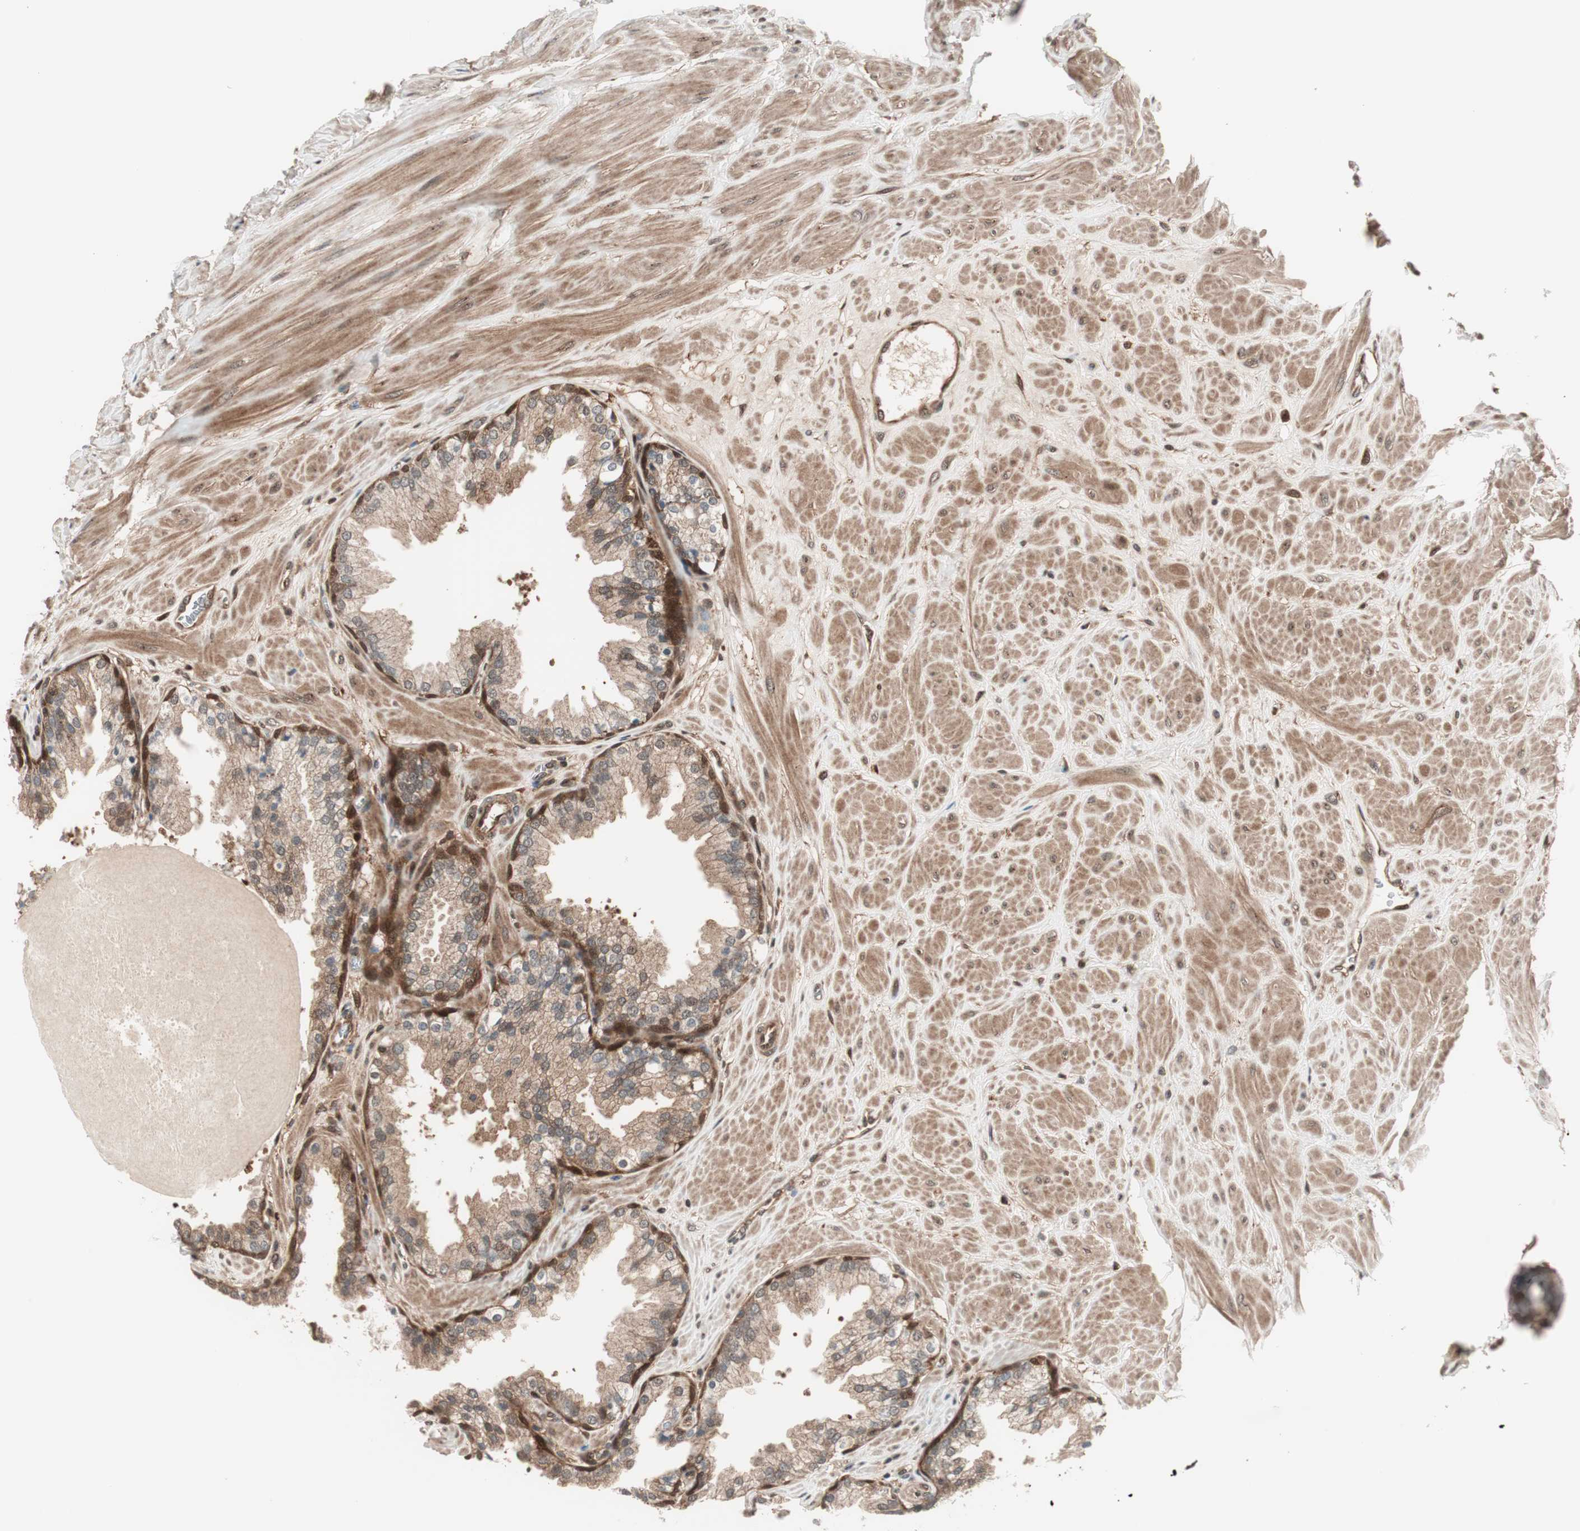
{"staining": {"intensity": "strong", "quantity": ">75%", "location": "cytoplasmic/membranous"}, "tissue": "prostate", "cell_type": "Glandular cells", "image_type": "normal", "snomed": [{"axis": "morphology", "description": "Normal tissue, NOS"}, {"axis": "topography", "description": "Prostate"}], "caption": "A photomicrograph of human prostate stained for a protein reveals strong cytoplasmic/membranous brown staining in glandular cells.", "gene": "PRKG2", "patient": {"sex": "male", "age": 51}}